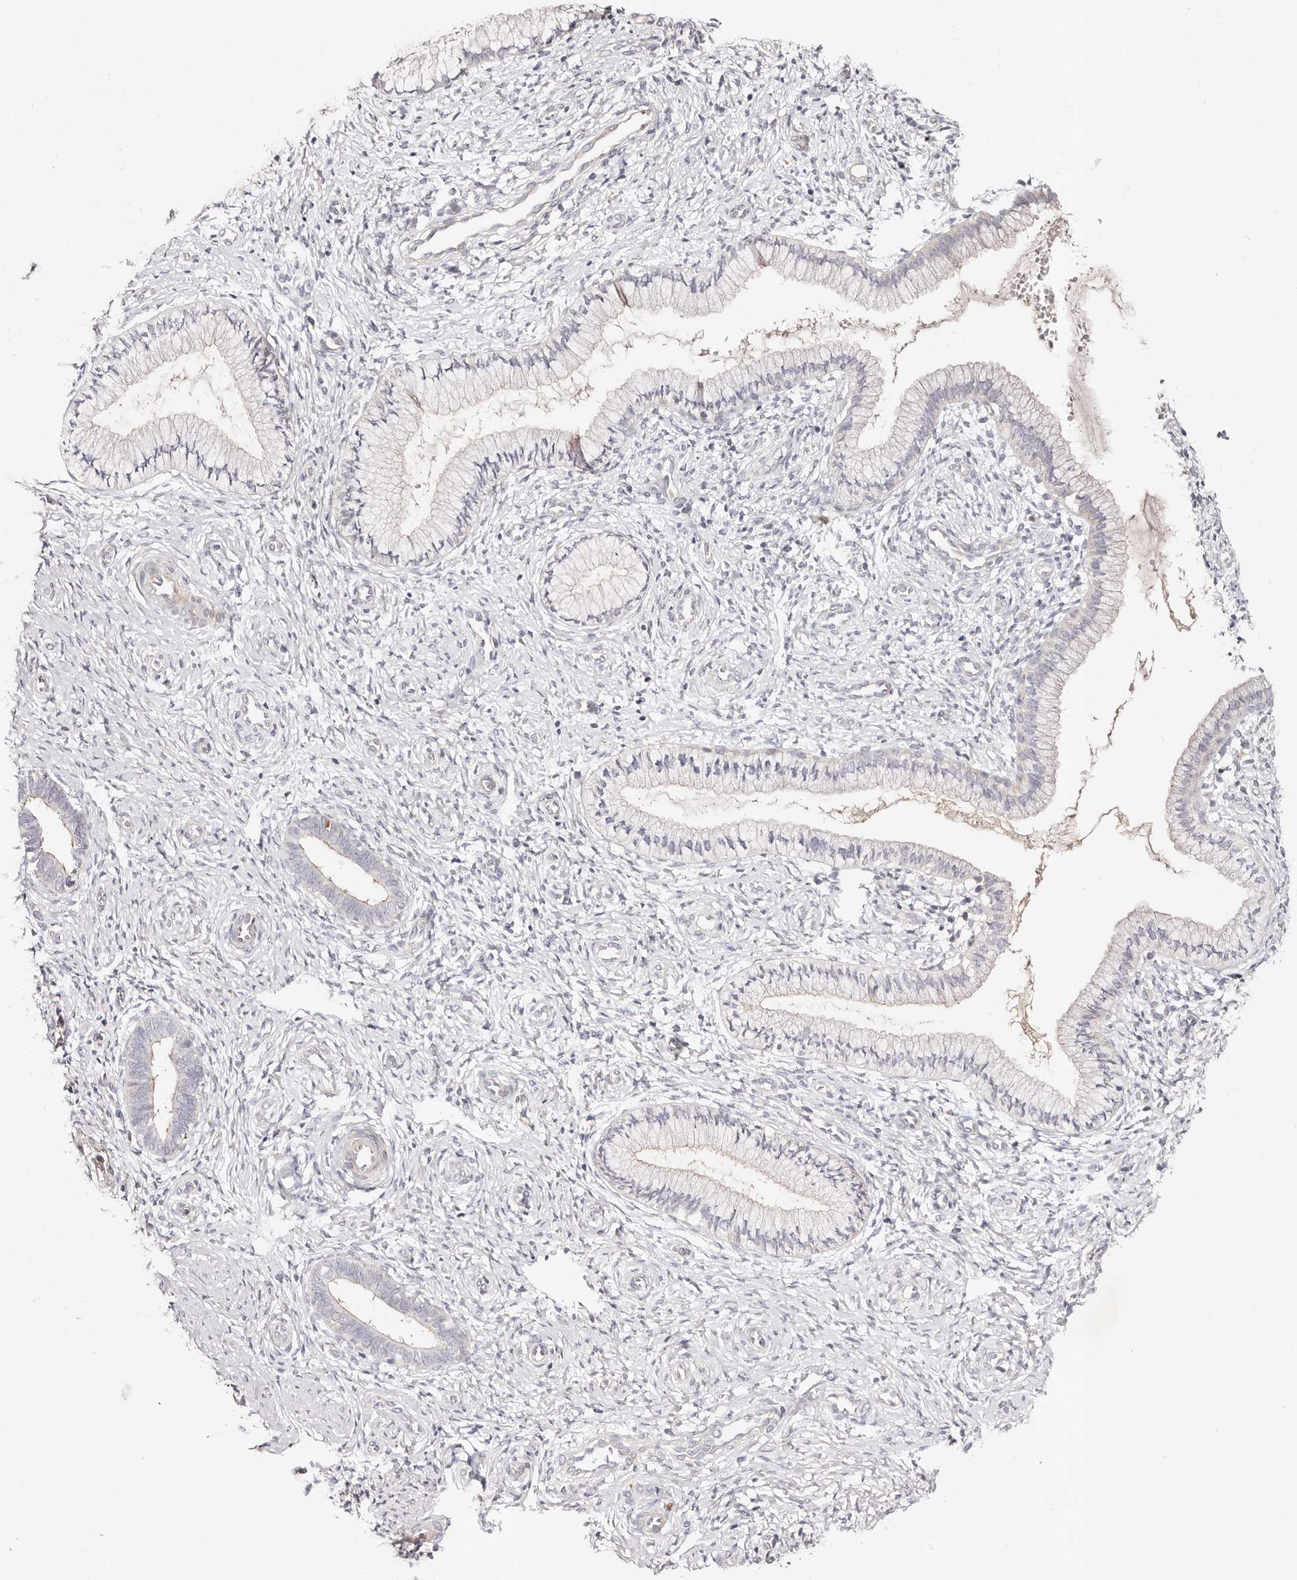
{"staining": {"intensity": "negative", "quantity": "none", "location": "none"}, "tissue": "cervix", "cell_type": "Glandular cells", "image_type": "normal", "snomed": [{"axis": "morphology", "description": "Normal tissue, NOS"}, {"axis": "topography", "description": "Cervix"}], "caption": "Photomicrograph shows no significant protein positivity in glandular cells of benign cervix.", "gene": "SLC35B2", "patient": {"sex": "female", "age": 27}}